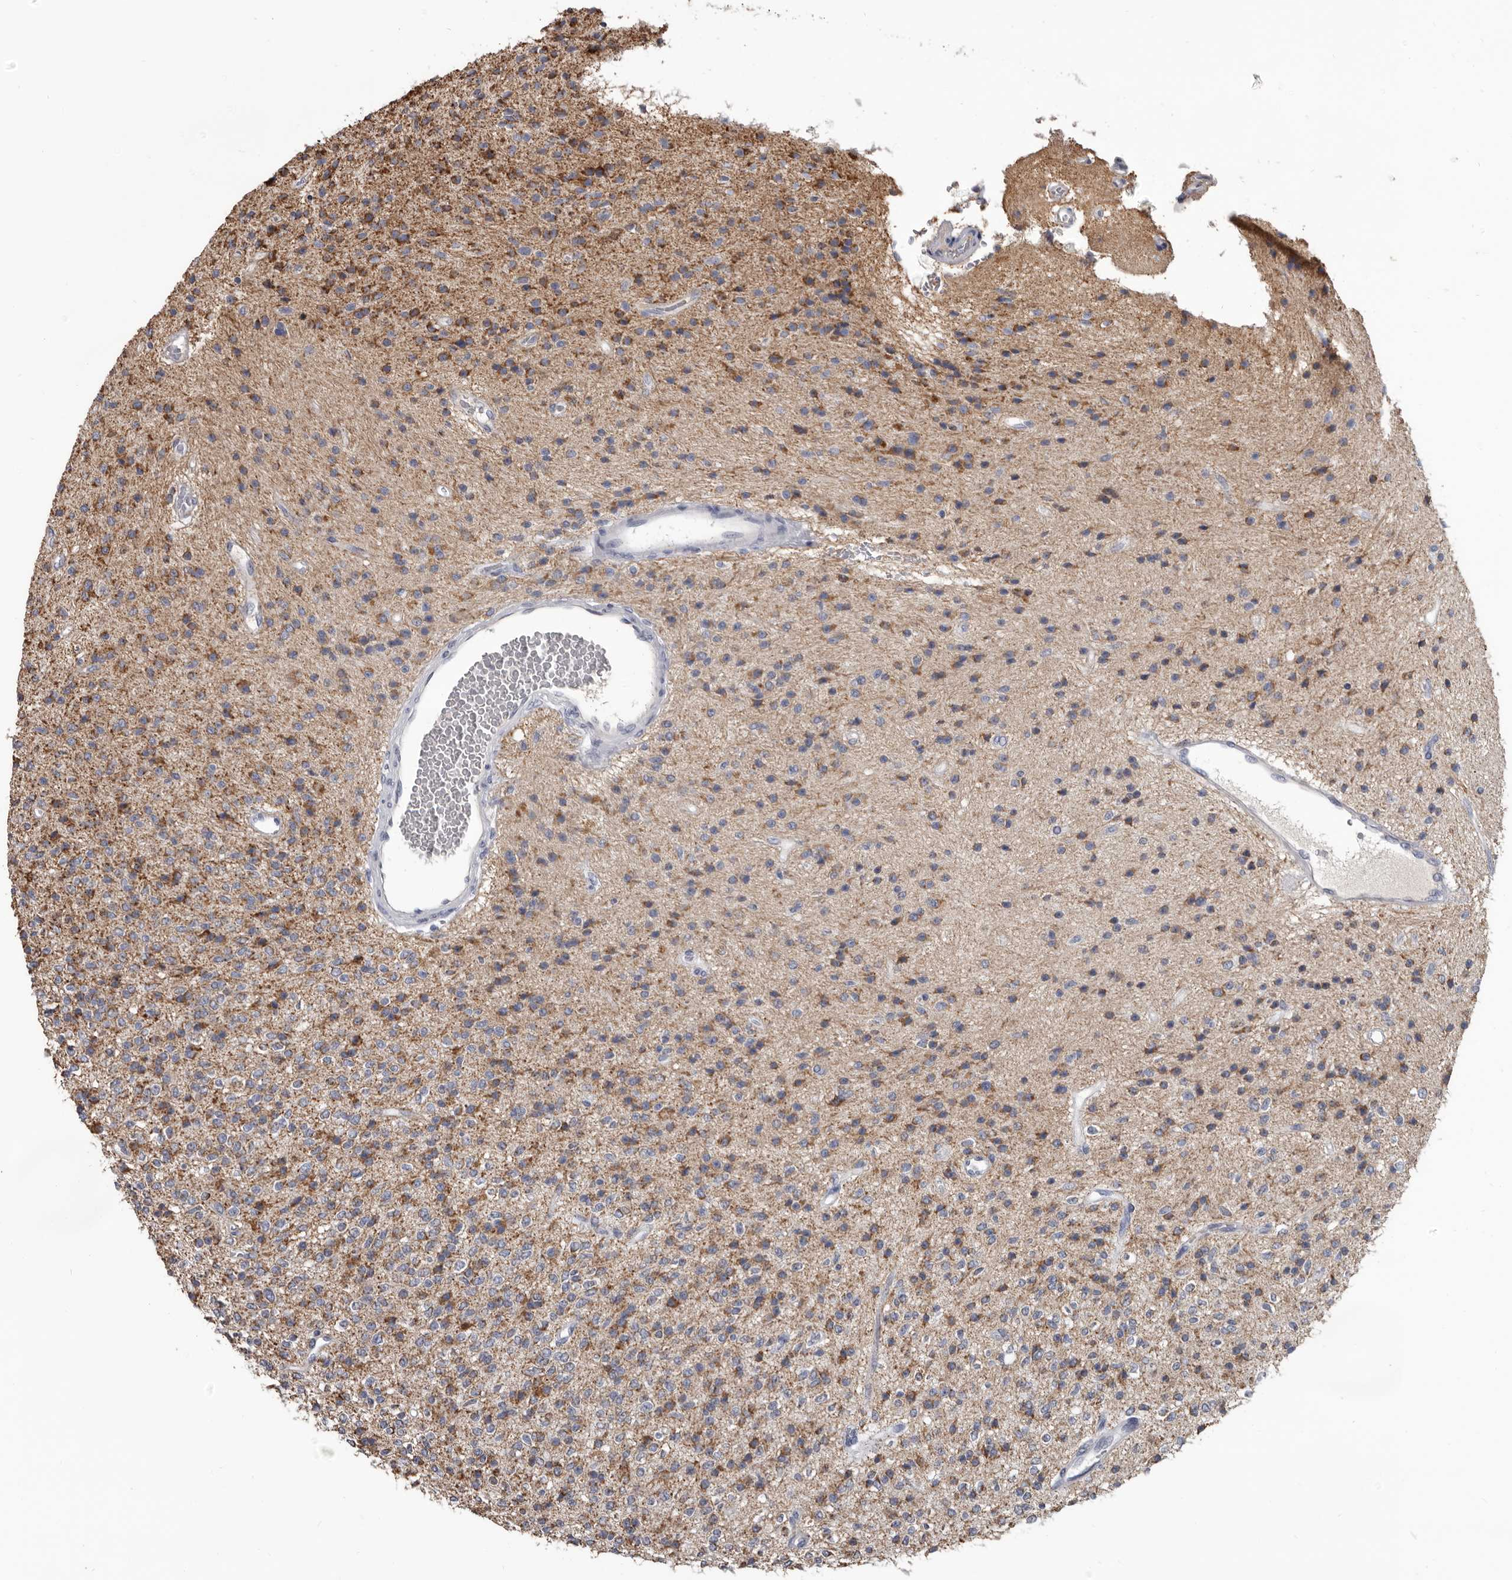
{"staining": {"intensity": "moderate", "quantity": "<25%", "location": "cytoplasmic/membranous"}, "tissue": "glioma", "cell_type": "Tumor cells", "image_type": "cancer", "snomed": [{"axis": "morphology", "description": "Glioma, malignant, High grade"}, {"axis": "topography", "description": "Brain"}], "caption": "This micrograph shows immunohistochemistry (IHC) staining of human malignant high-grade glioma, with low moderate cytoplasmic/membranous staining in approximately <25% of tumor cells.", "gene": "ALDH5A1", "patient": {"sex": "male", "age": 34}}